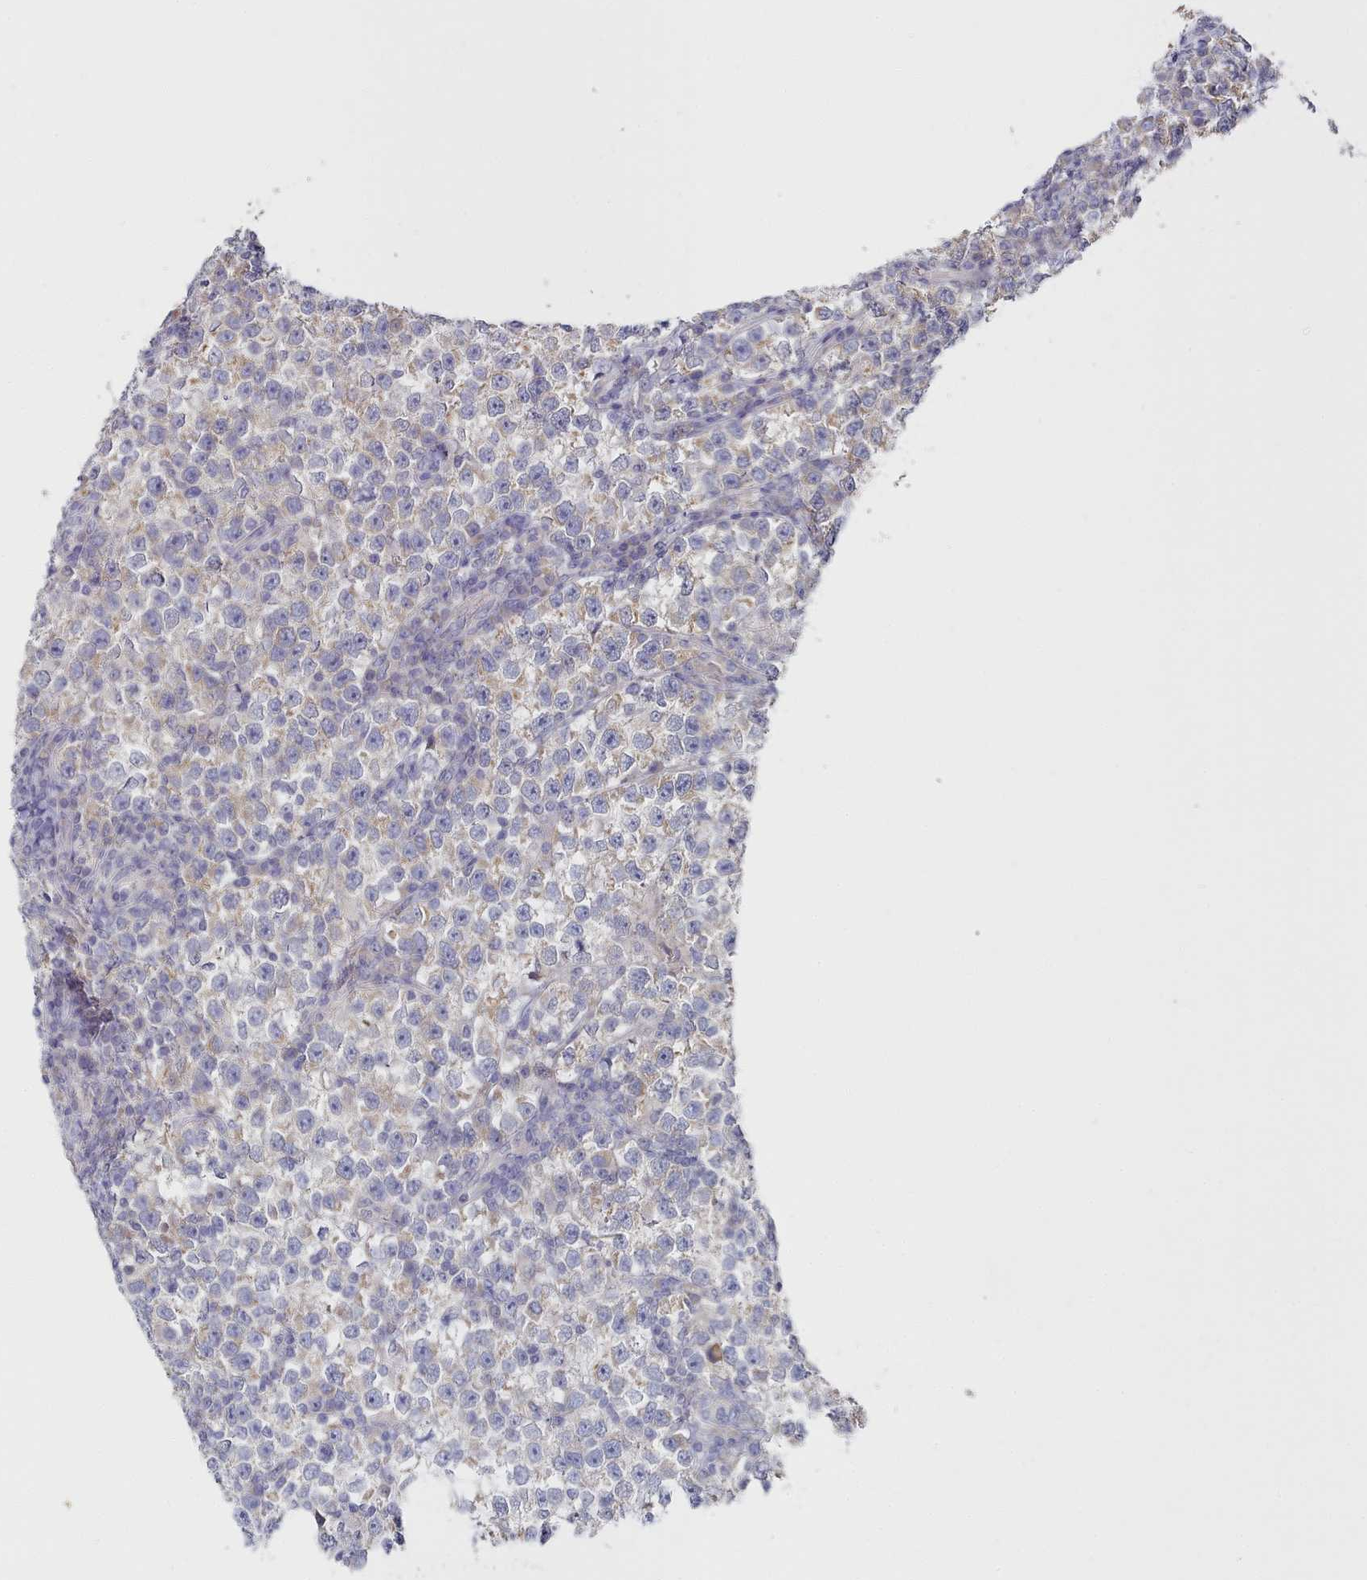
{"staining": {"intensity": "weak", "quantity": ">75%", "location": "cytoplasmic/membranous"}, "tissue": "testis cancer", "cell_type": "Tumor cells", "image_type": "cancer", "snomed": [{"axis": "morphology", "description": "Normal tissue, NOS"}, {"axis": "morphology", "description": "Seminoma, NOS"}, {"axis": "topography", "description": "Testis"}], "caption": "Immunohistochemistry (DAB) staining of testis cancer (seminoma) demonstrates weak cytoplasmic/membranous protein positivity in approximately >75% of tumor cells. Nuclei are stained in blue.", "gene": "TYW1B", "patient": {"sex": "male", "age": 43}}